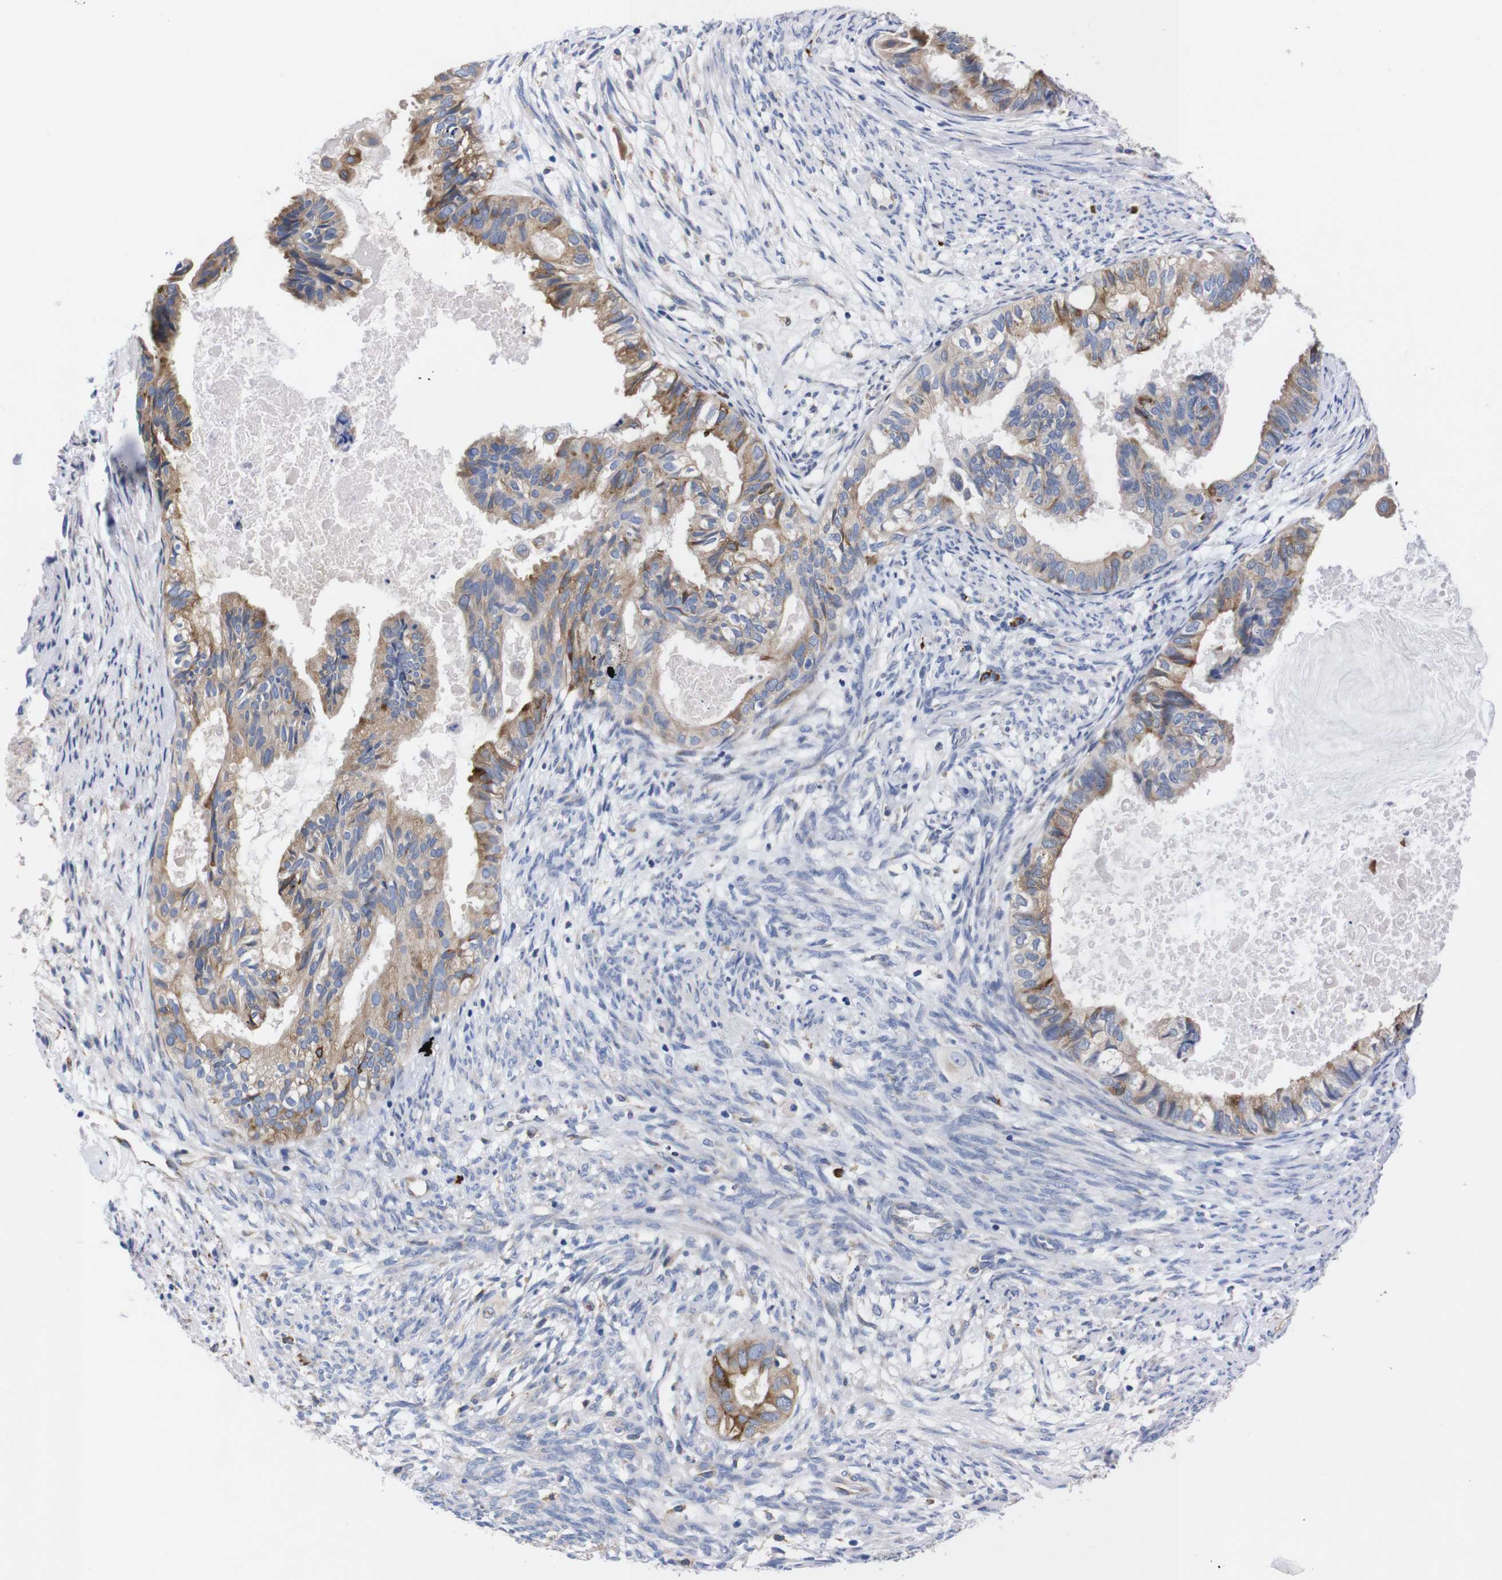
{"staining": {"intensity": "moderate", "quantity": "25%-75%", "location": "cytoplasmic/membranous"}, "tissue": "cervical cancer", "cell_type": "Tumor cells", "image_type": "cancer", "snomed": [{"axis": "morphology", "description": "Normal tissue, NOS"}, {"axis": "morphology", "description": "Adenocarcinoma, NOS"}, {"axis": "topography", "description": "Cervix"}, {"axis": "topography", "description": "Endometrium"}], "caption": "Moderate cytoplasmic/membranous protein staining is identified in about 25%-75% of tumor cells in adenocarcinoma (cervical).", "gene": "NEBL", "patient": {"sex": "female", "age": 86}}